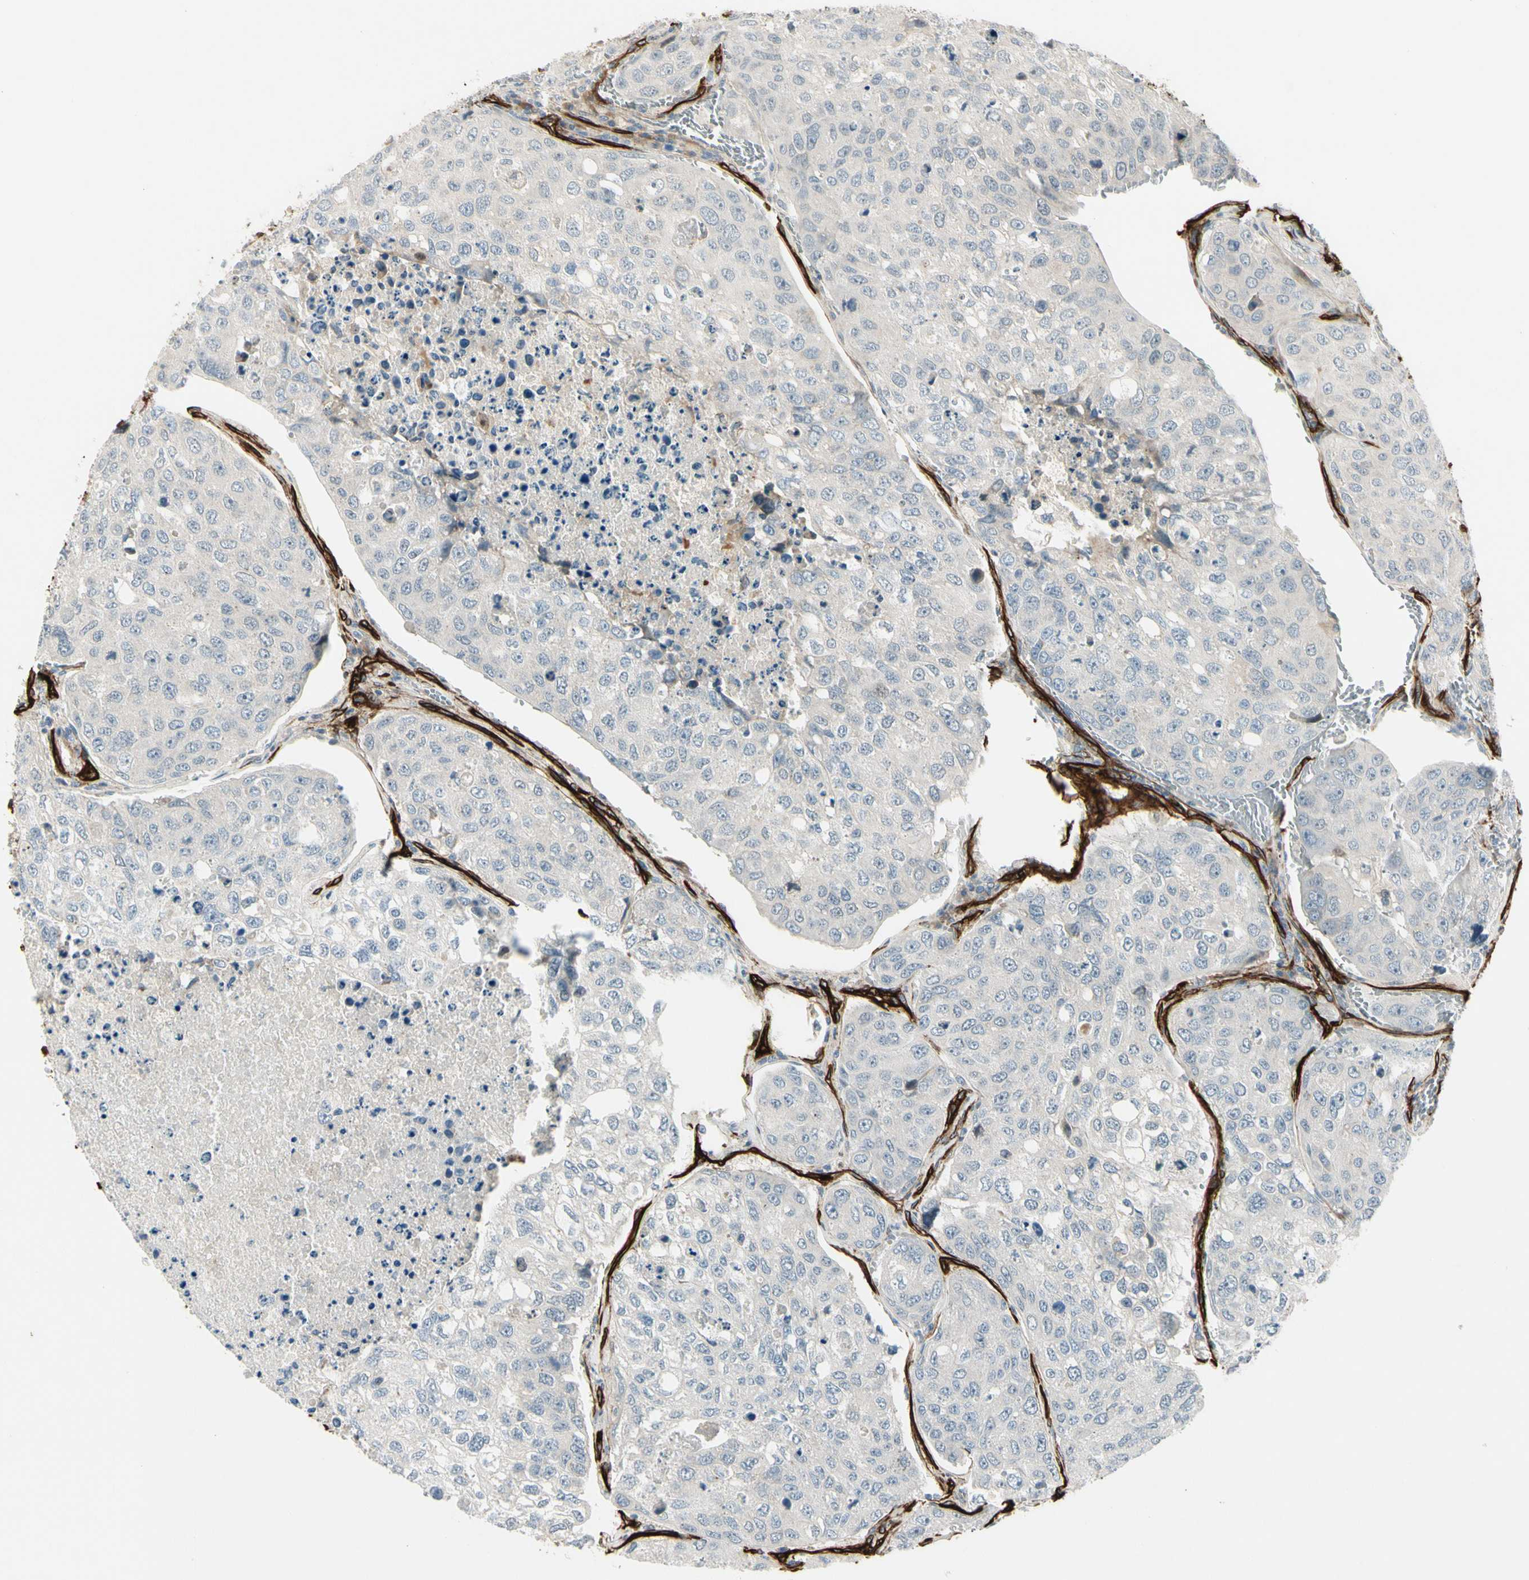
{"staining": {"intensity": "negative", "quantity": "none", "location": "none"}, "tissue": "urothelial cancer", "cell_type": "Tumor cells", "image_type": "cancer", "snomed": [{"axis": "morphology", "description": "Urothelial carcinoma, High grade"}, {"axis": "topography", "description": "Lymph node"}, {"axis": "topography", "description": "Urinary bladder"}], "caption": "An immunohistochemistry photomicrograph of urothelial cancer is shown. There is no staining in tumor cells of urothelial cancer.", "gene": "MCAM", "patient": {"sex": "male", "age": 51}}